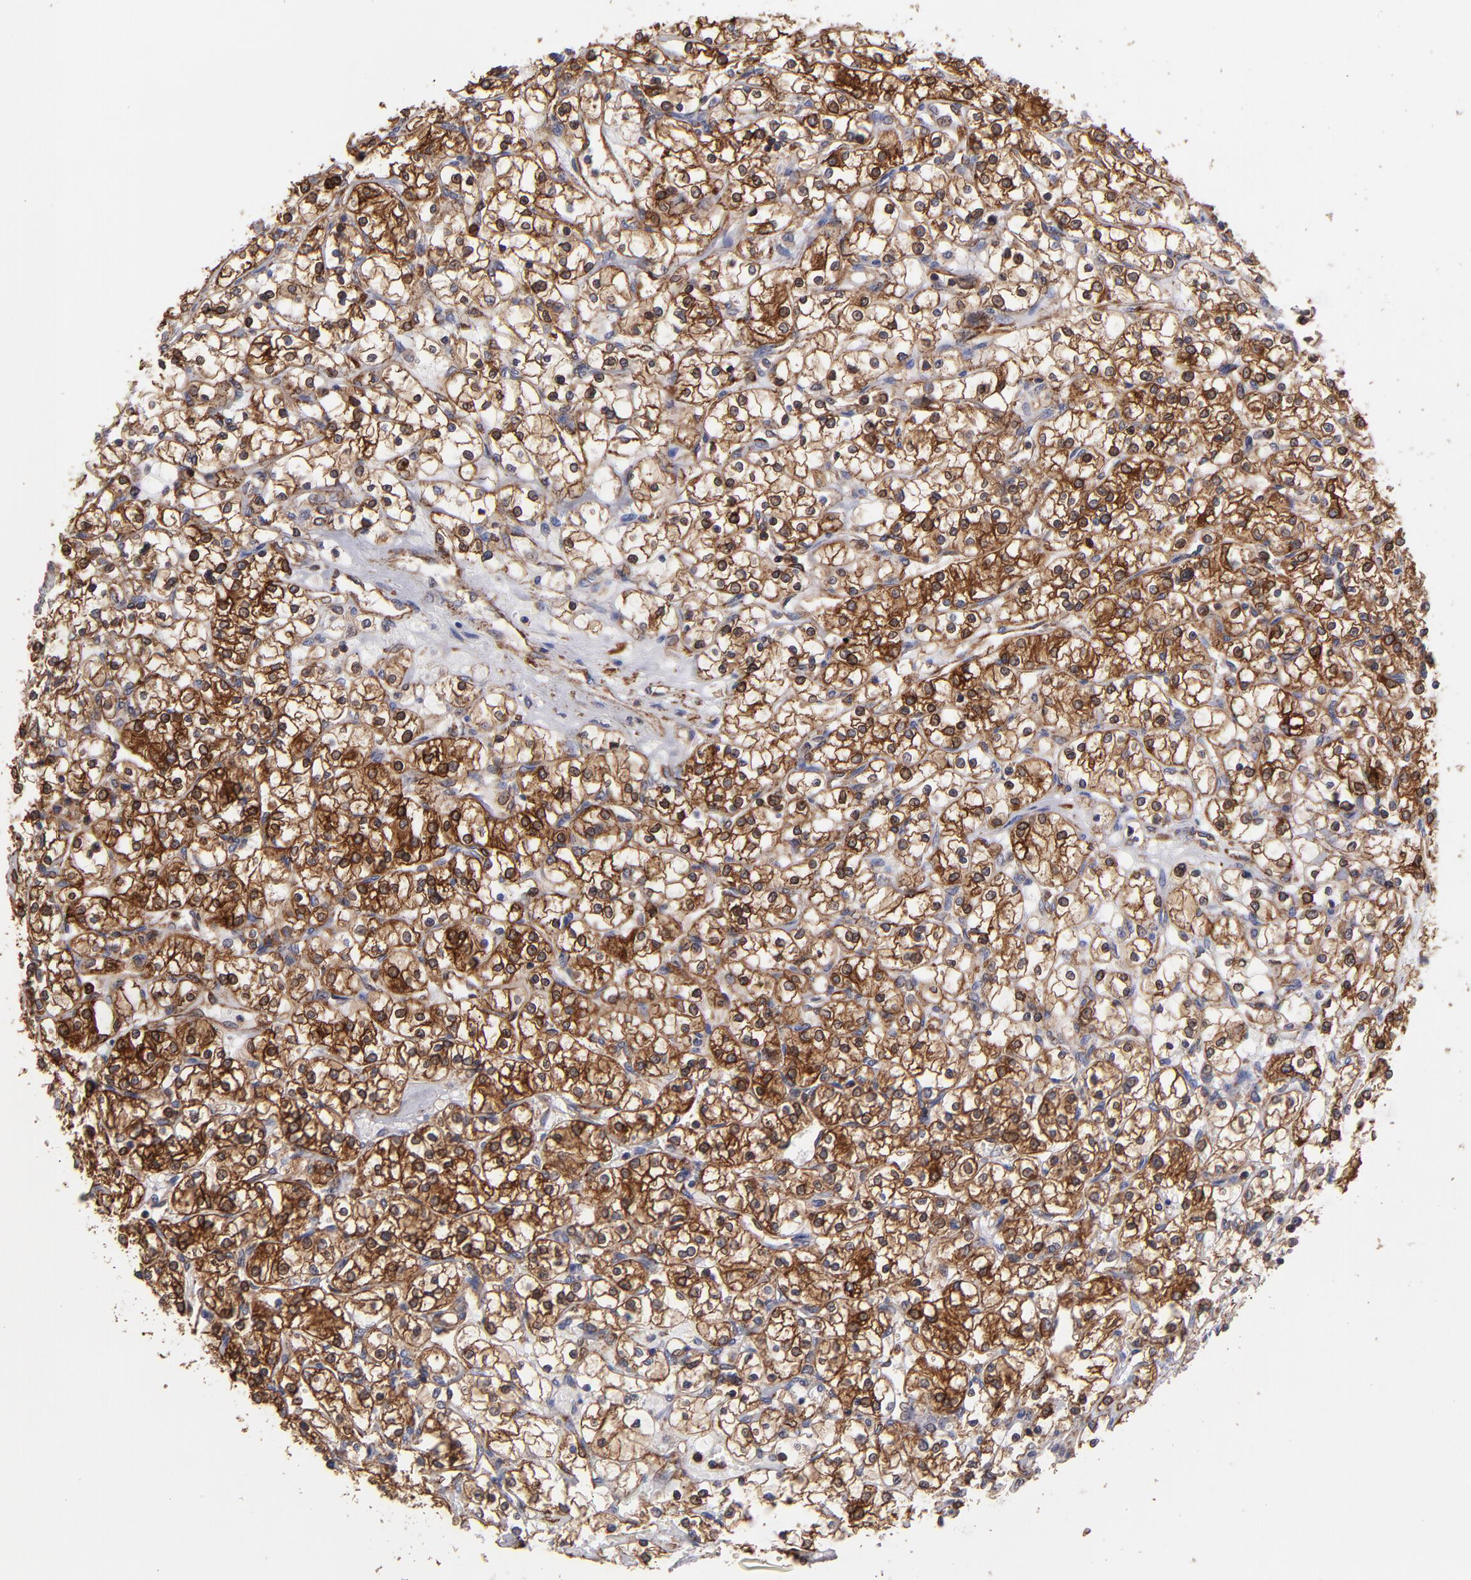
{"staining": {"intensity": "strong", "quantity": "25%-75%", "location": "cytoplasmic/membranous"}, "tissue": "renal cancer", "cell_type": "Tumor cells", "image_type": "cancer", "snomed": [{"axis": "morphology", "description": "Adenocarcinoma, NOS"}, {"axis": "topography", "description": "Kidney"}], "caption": "Immunohistochemical staining of human renal cancer reveals strong cytoplasmic/membranous protein positivity in about 25%-75% of tumor cells.", "gene": "MVP", "patient": {"sex": "male", "age": 61}}